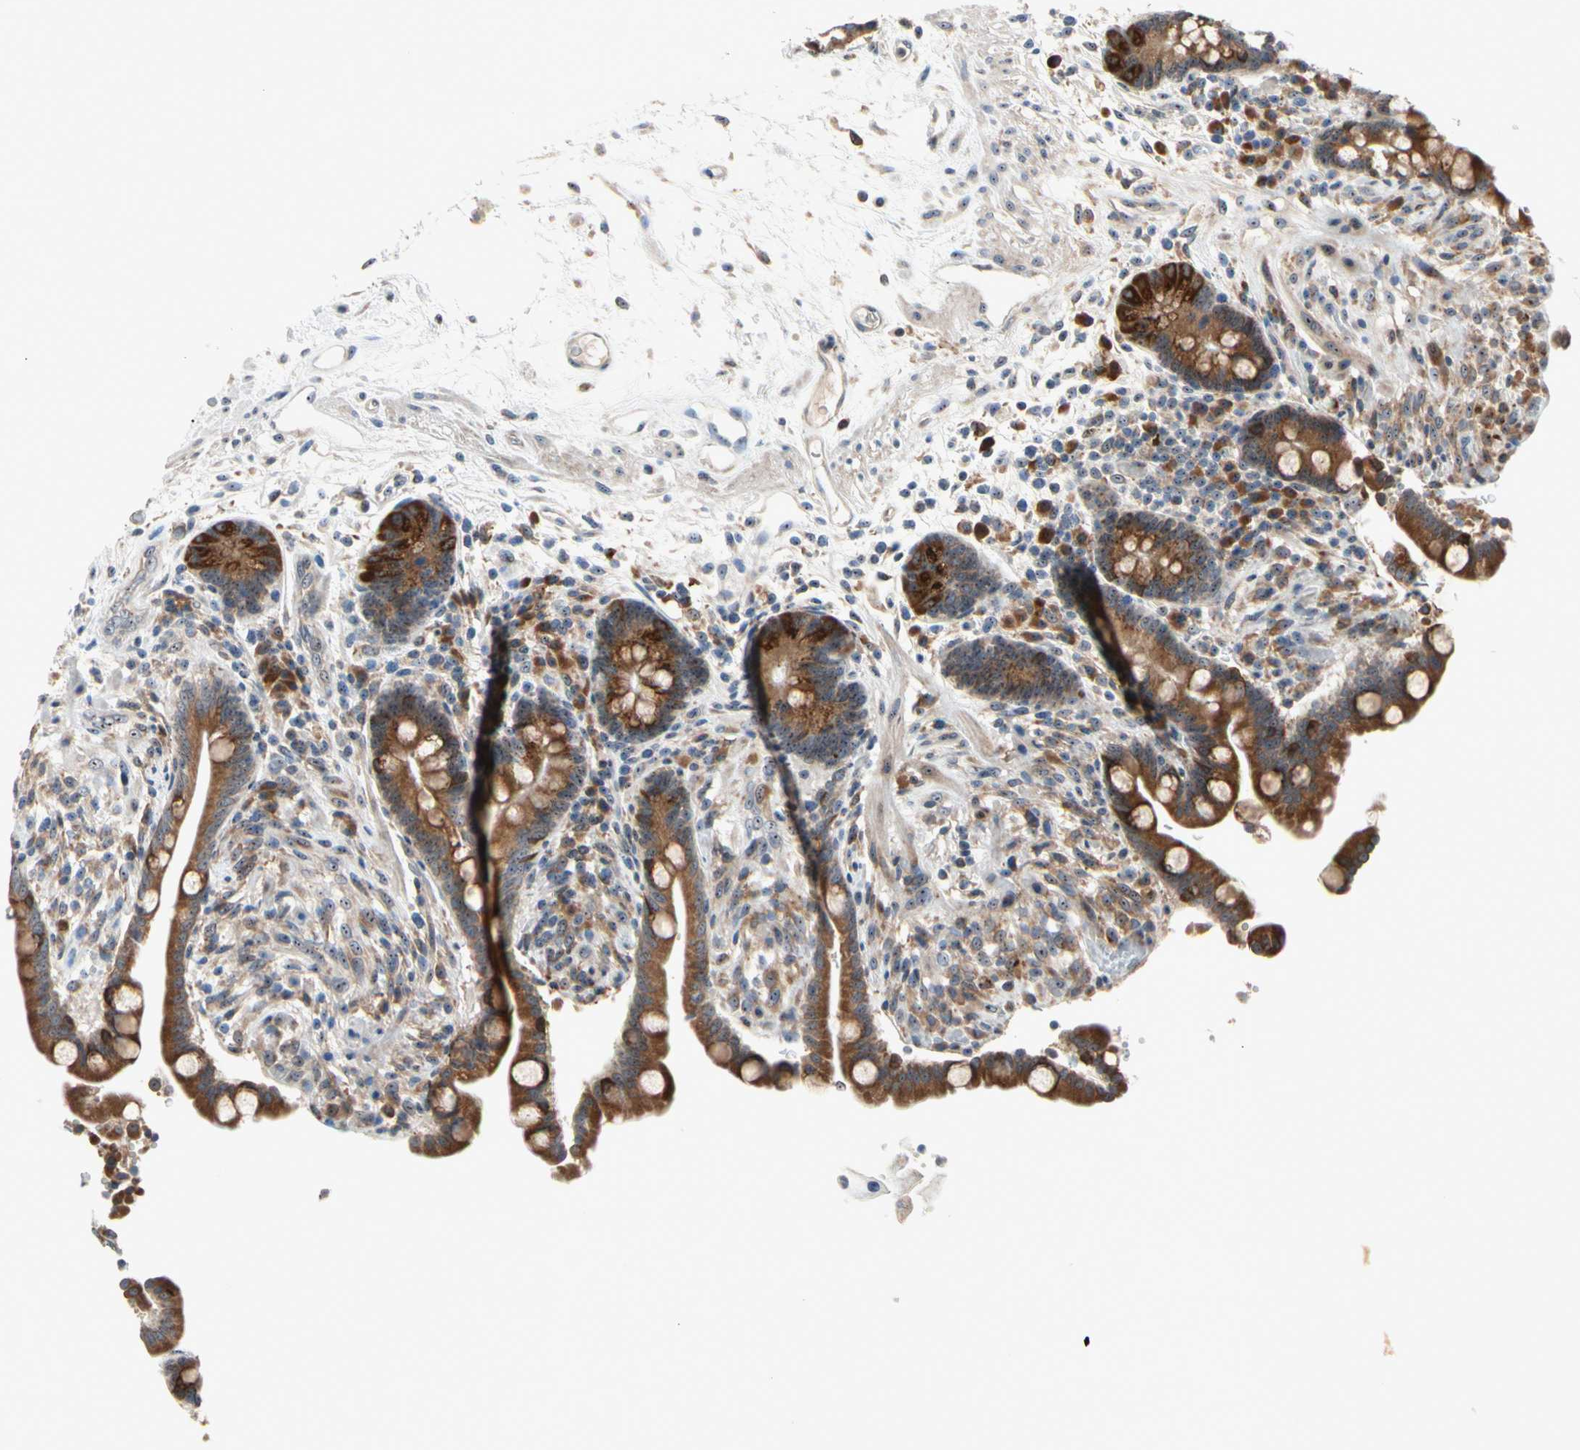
{"staining": {"intensity": "weak", "quantity": ">75%", "location": "cytoplasmic/membranous"}, "tissue": "colon", "cell_type": "Endothelial cells", "image_type": "normal", "snomed": [{"axis": "morphology", "description": "Normal tissue, NOS"}, {"axis": "topography", "description": "Colon"}], "caption": "Colon stained with a brown dye demonstrates weak cytoplasmic/membranous positive positivity in approximately >75% of endothelial cells.", "gene": "TMED7", "patient": {"sex": "male", "age": 73}}